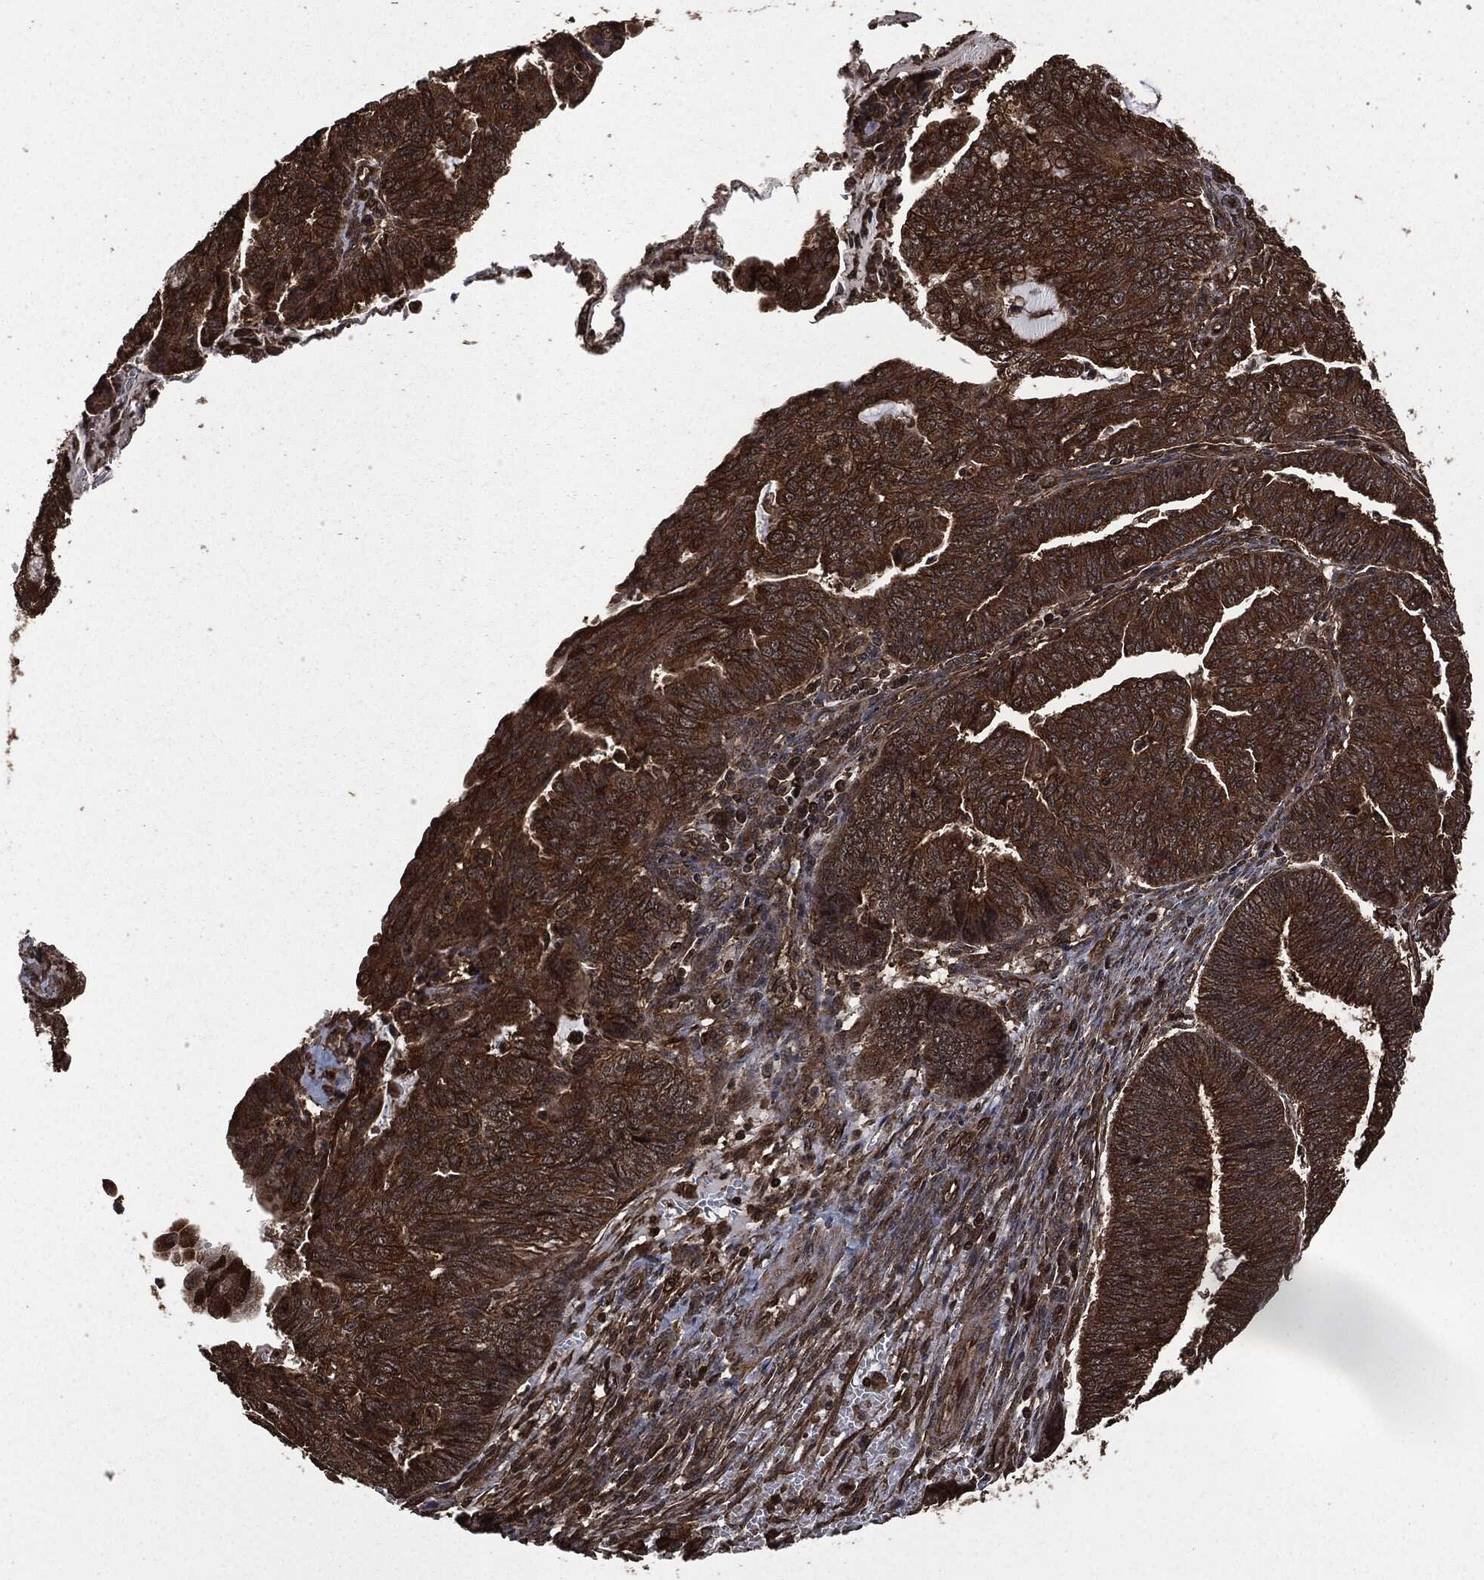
{"staining": {"intensity": "strong", "quantity": ">75%", "location": "cytoplasmic/membranous"}, "tissue": "endometrial cancer", "cell_type": "Tumor cells", "image_type": "cancer", "snomed": [{"axis": "morphology", "description": "Adenocarcinoma, NOS"}, {"axis": "topography", "description": "Endometrium"}], "caption": "Immunohistochemistry micrograph of human adenocarcinoma (endometrial) stained for a protein (brown), which shows high levels of strong cytoplasmic/membranous staining in approximately >75% of tumor cells.", "gene": "HRAS", "patient": {"sex": "female", "age": 82}}